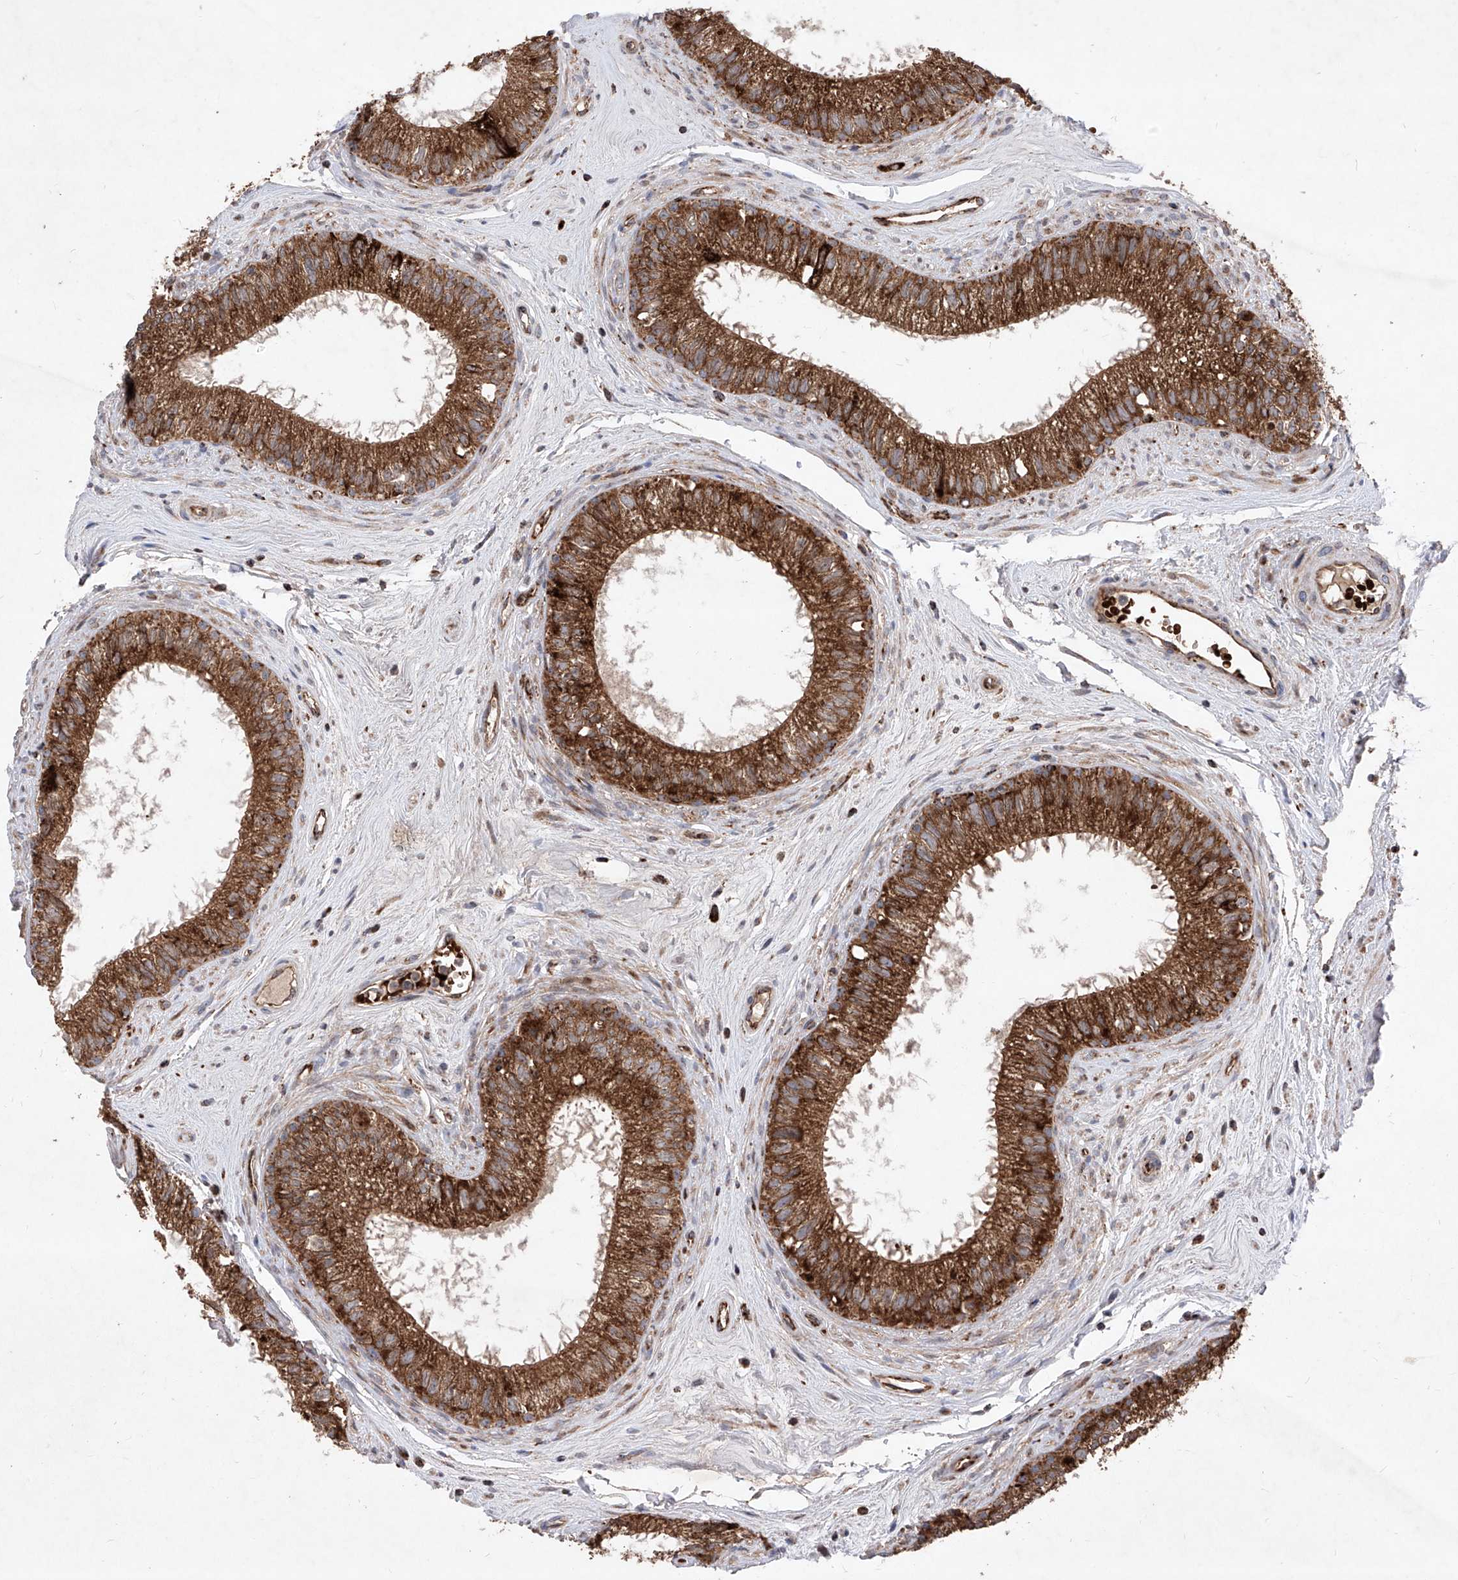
{"staining": {"intensity": "moderate", "quantity": ">75%", "location": "cytoplasmic/membranous"}, "tissue": "epididymis", "cell_type": "Glandular cells", "image_type": "normal", "snomed": [{"axis": "morphology", "description": "Normal tissue, NOS"}, {"axis": "topography", "description": "Epididymis"}], "caption": "A high-resolution histopathology image shows immunohistochemistry staining of benign epididymis, which demonstrates moderate cytoplasmic/membranous expression in approximately >75% of glandular cells. The staining is performed using DAB (3,3'-diaminobenzidine) brown chromogen to label protein expression. The nuclei are counter-stained blue using hematoxylin.", "gene": "SEMA6A", "patient": {"sex": "male", "age": 71}}